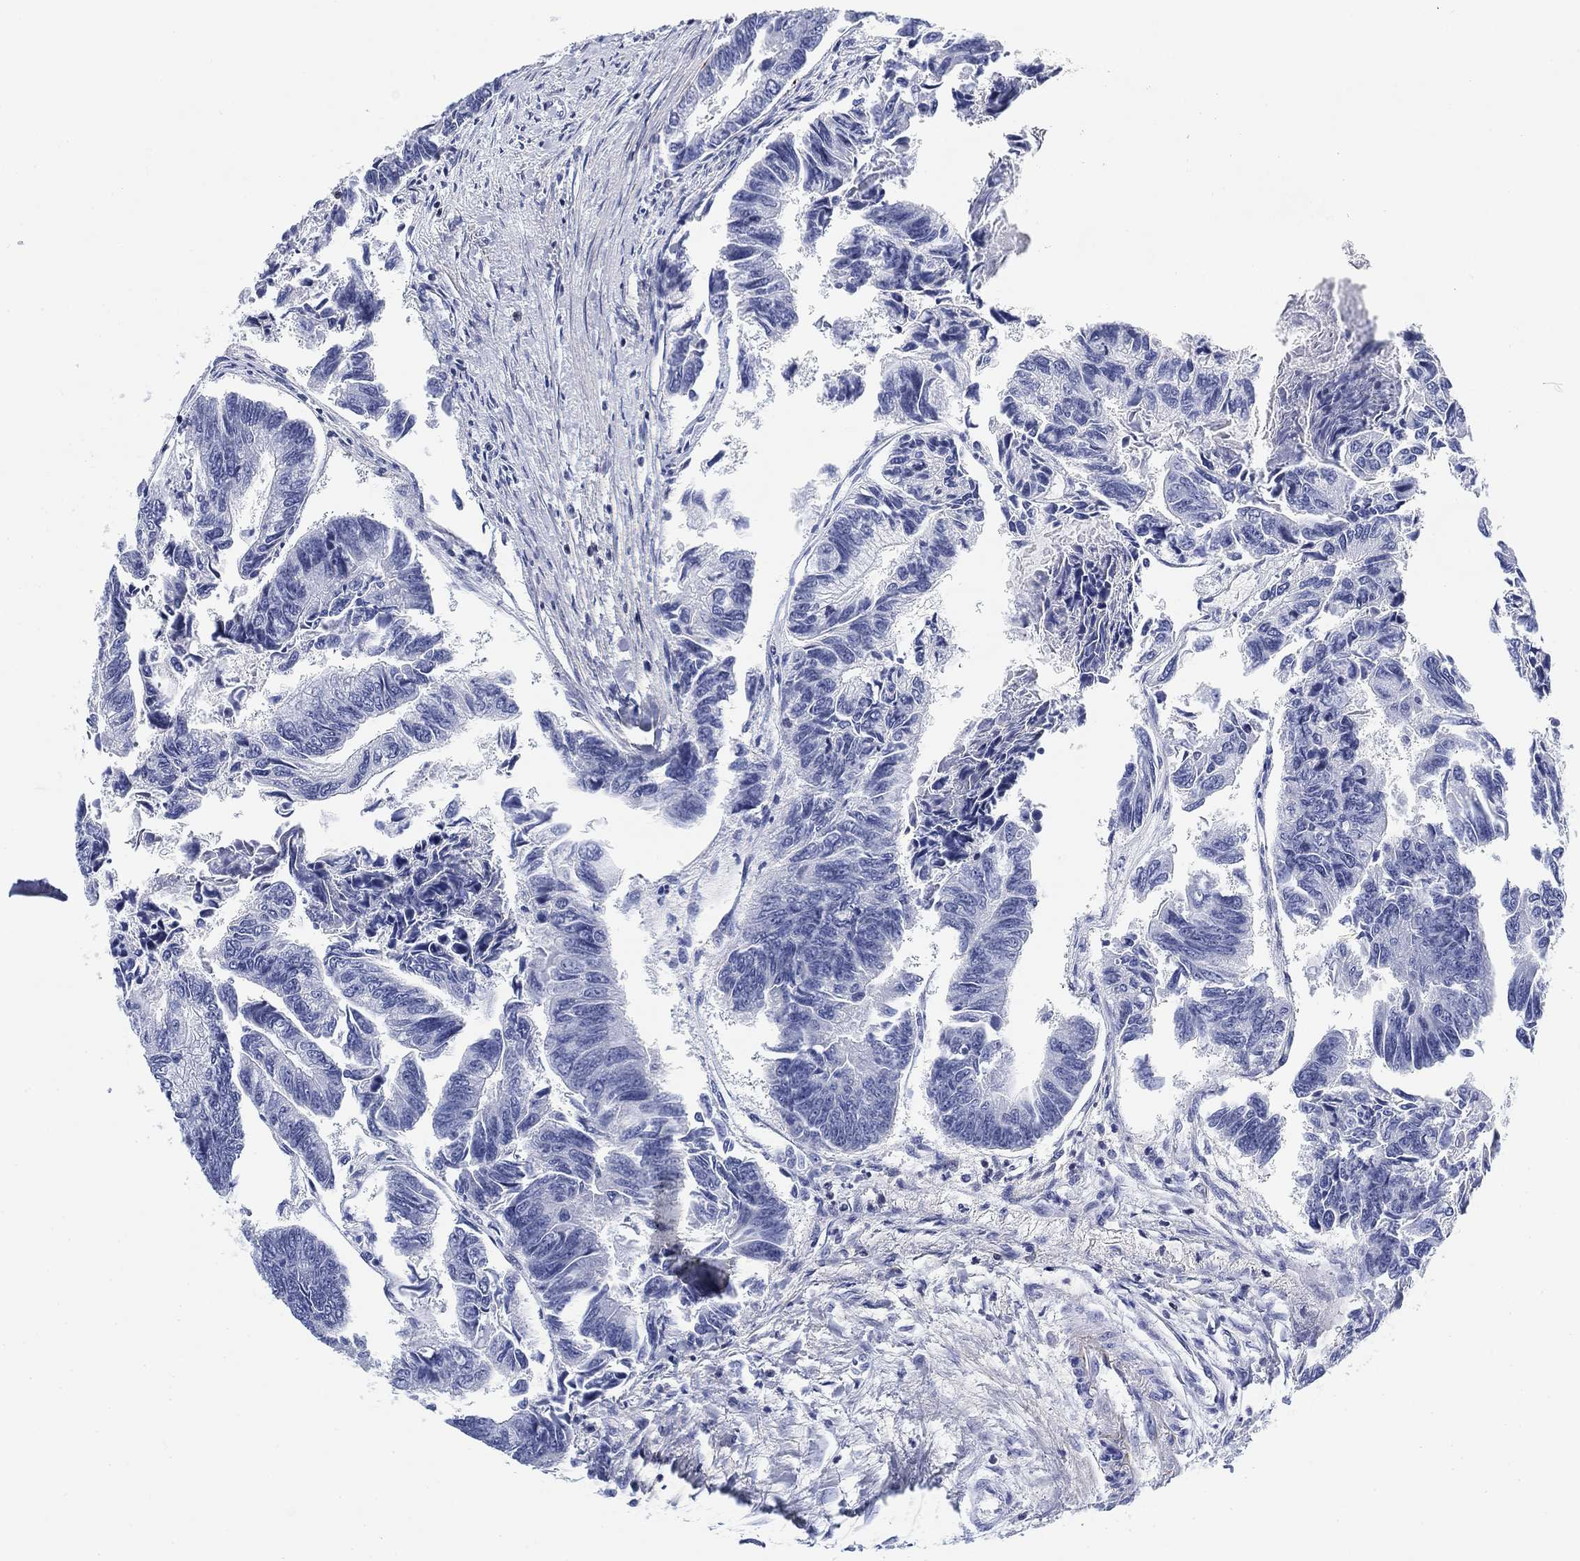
{"staining": {"intensity": "negative", "quantity": "none", "location": "none"}, "tissue": "colorectal cancer", "cell_type": "Tumor cells", "image_type": "cancer", "snomed": [{"axis": "morphology", "description": "Adenocarcinoma, NOS"}, {"axis": "topography", "description": "Colon"}], "caption": "This photomicrograph is of adenocarcinoma (colorectal) stained with immunohistochemistry (IHC) to label a protein in brown with the nuclei are counter-stained blue. There is no expression in tumor cells.", "gene": "FYB1", "patient": {"sex": "female", "age": 65}}